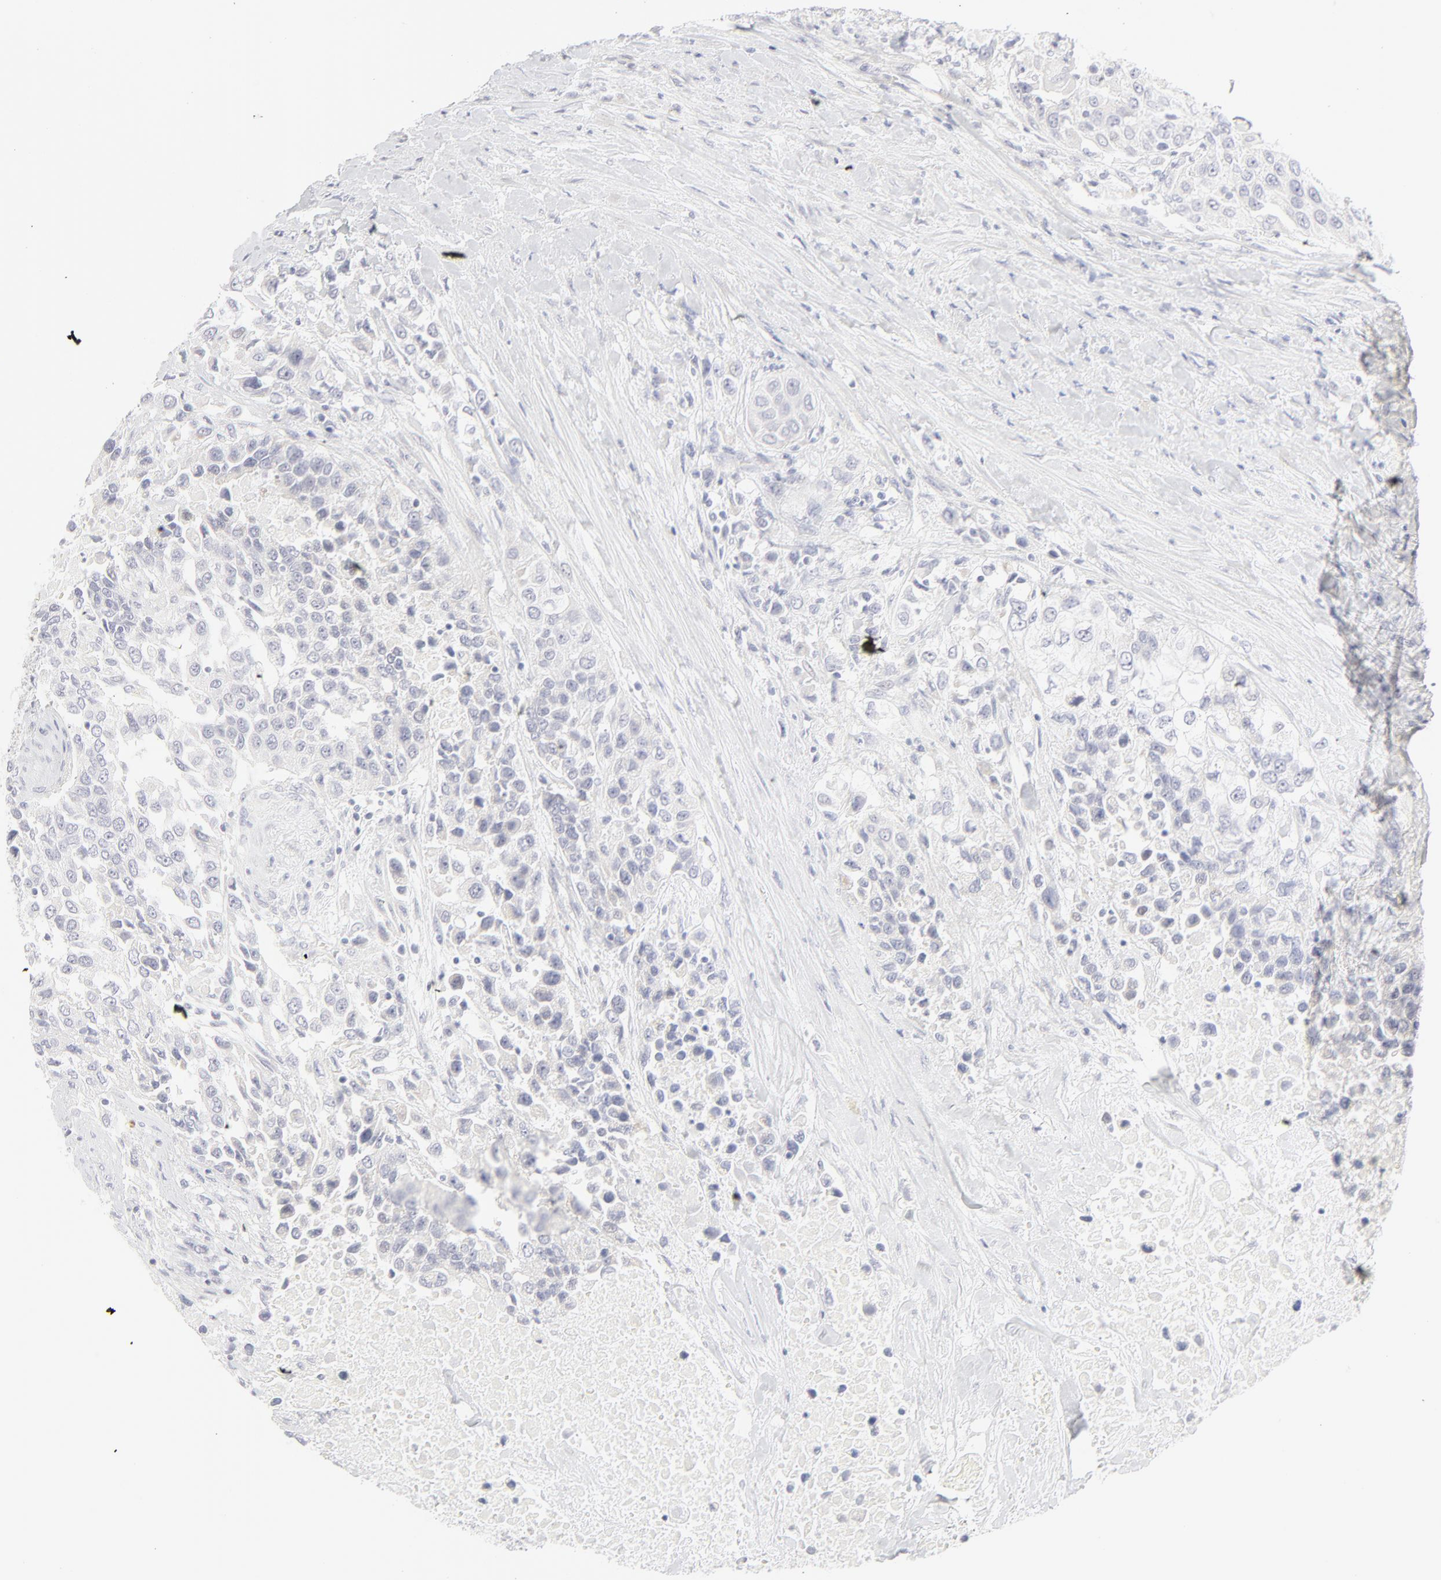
{"staining": {"intensity": "negative", "quantity": "none", "location": "none"}, "tissue": "urothelial cancer", "cell_type": "Tumor cells", "image_type": "cancer", "snomed": [{"axis": "morphology", "description": "Urothelial carcinoma, High grade"}, {"axis": "topography", "description": "Urinary bladder"}], "caption": "High power microscopy photomicrograph of an immunohistochemistry micrograph of urothelial carcinoma (high-grade), revealing no significant staining in tumor cells.", "gene": "NPNT", "patient": {"sex": "female", "age": 80}}